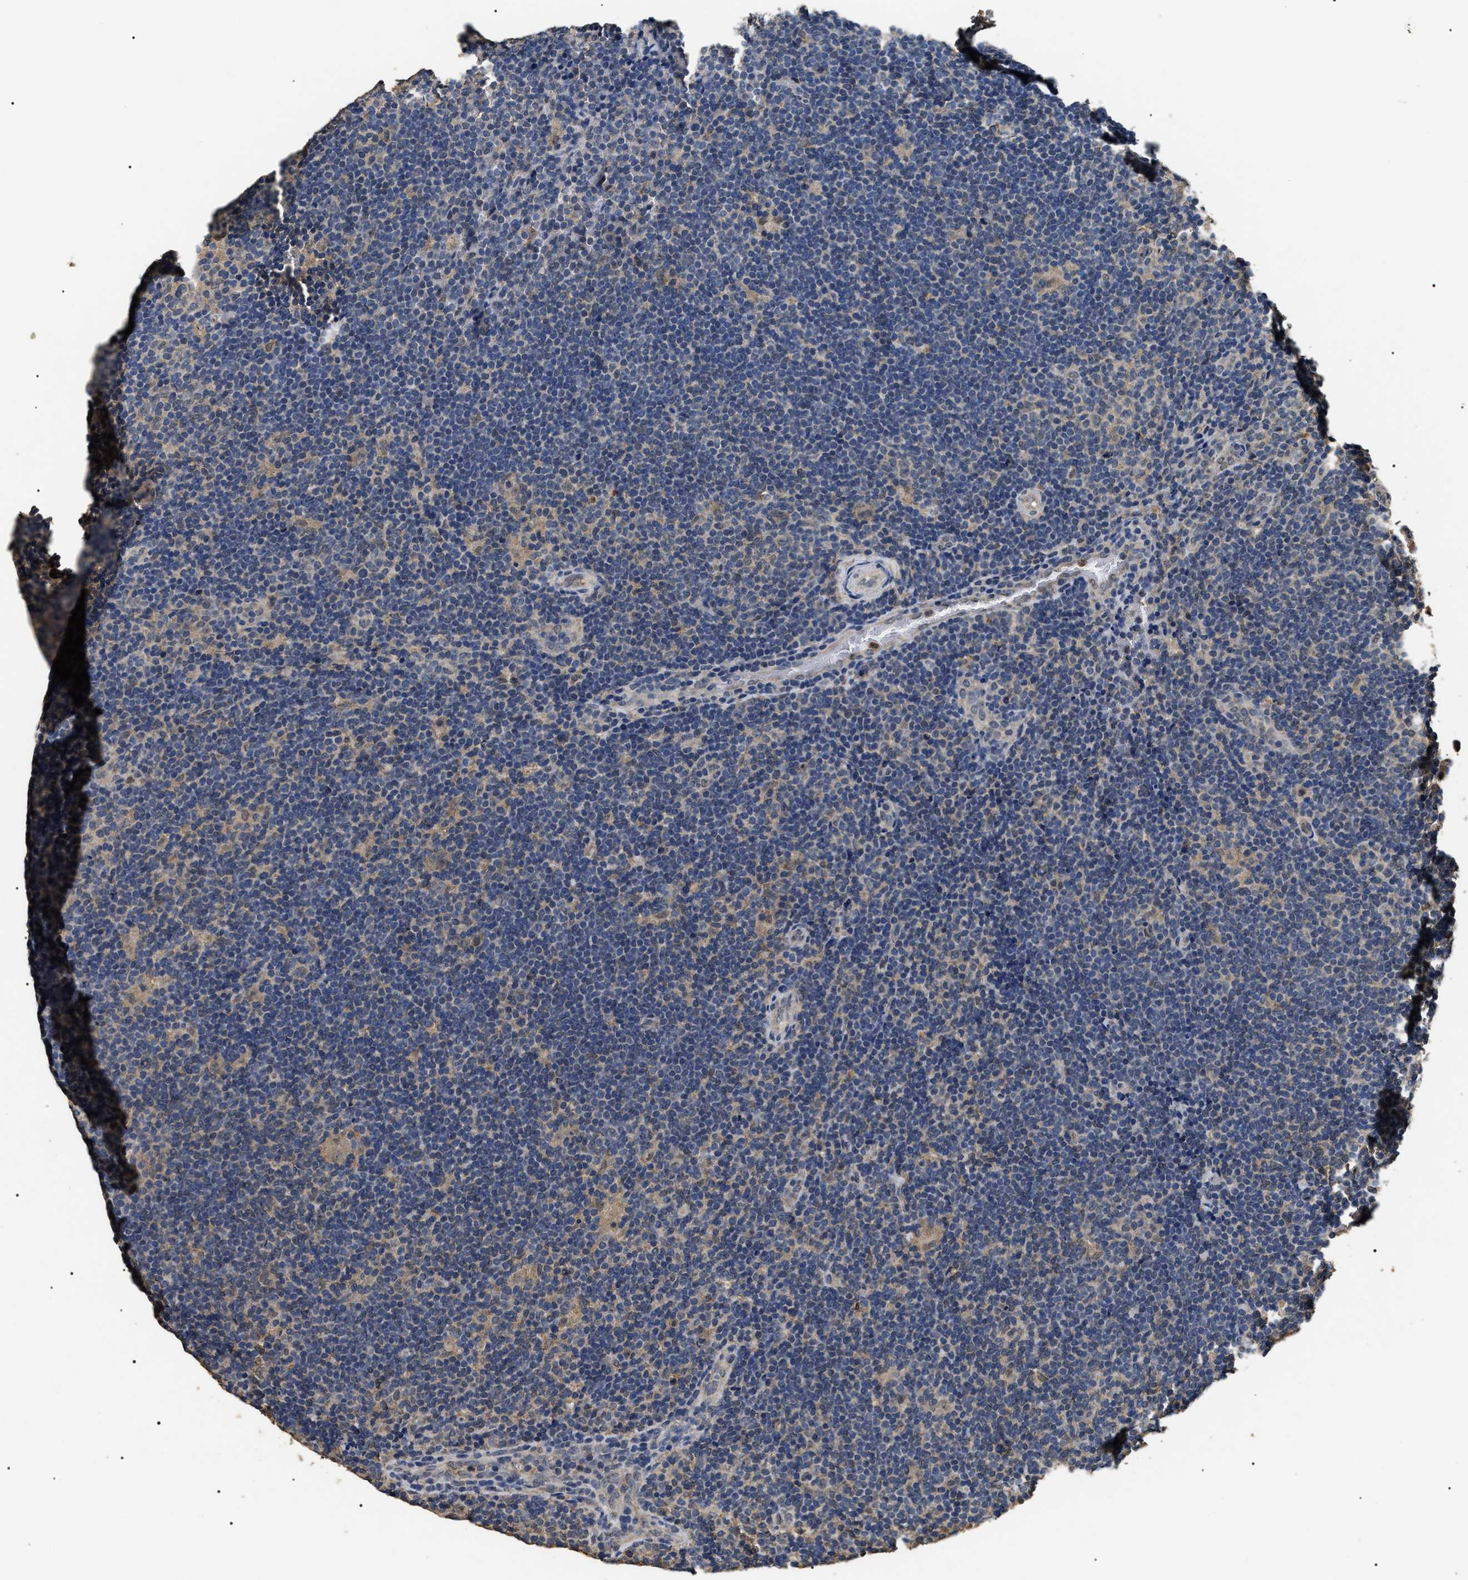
{"staining": {"intensity": "weak", "quantity": "<25%", "location": "cytoplasmic/membranous,nuclear"}, "tissue": "lymphoma", "cell_type": "Tumor cells", "image_type": "cancer", "snomed": [{"axis": "morphology", "description": "Hodgkin's disease, NOS"}, {"axis": "topography", "description": "Lymph node"}], "caption": "This image is of lymphoma stained with immunohistochemistry (IHC) to label a protein in brown with the nuclei are counter-stained blue. There is no positivity in tumor cells.", "gene": "PSMD8", "patient": {"sex": "female", "age": 57}}